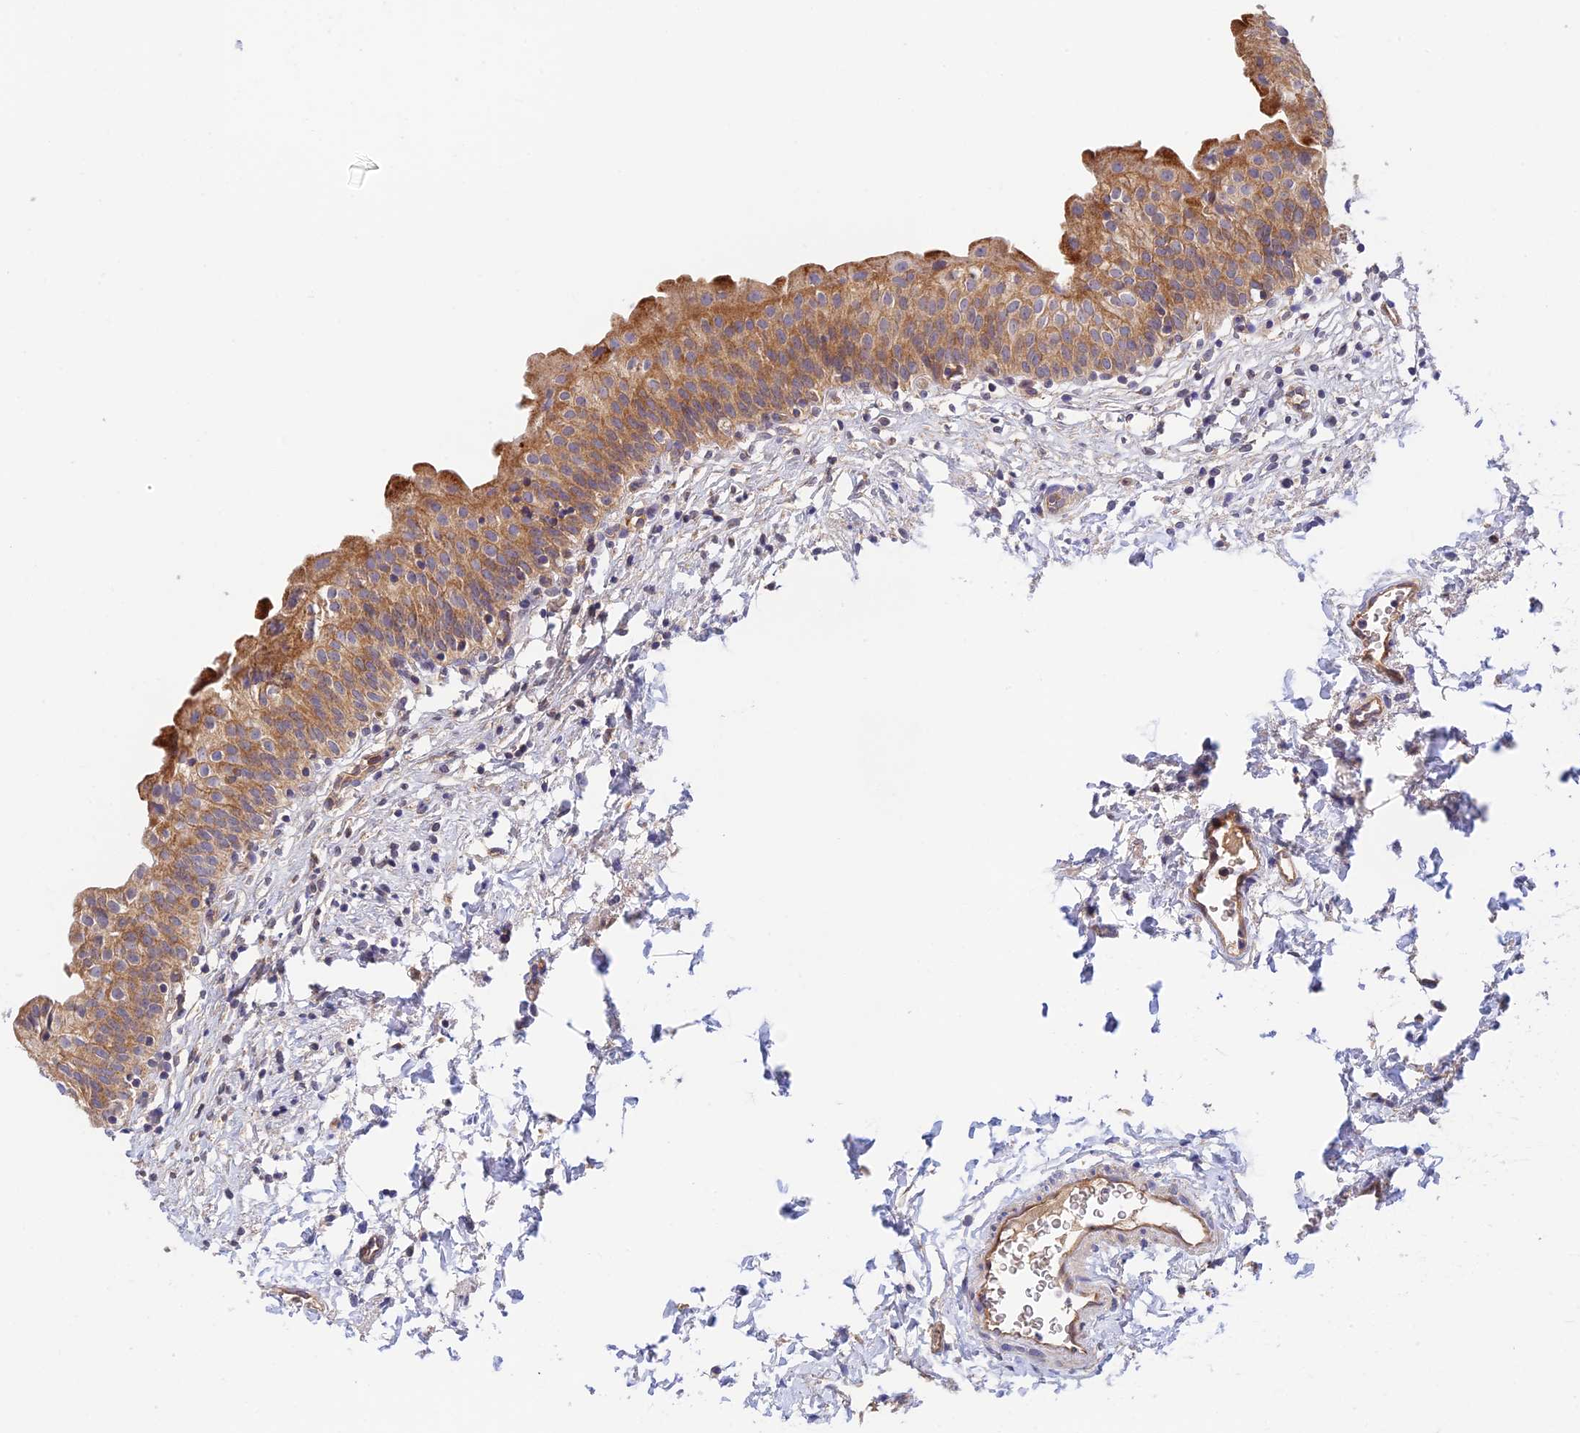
{"staining": {"intensity": "moderate", "quantity": ">75%", "location": "cytoplasmic/membranous"}, "tissue": "urinary bladder", "cell_type": "Urothelial cells", "image_type": "normal", "snomed": [{"axis": "morphology", "description": "Normal tissue, NOS"}, {"axis": "topography", "description": "Urinary bladder"}], "caption": "Human urinary bladder stained for a protein (brown) displays moderate cytoplasmic/membranous positive staining in about >75% of urothelial cells.", "gene": "RANBP6", "patient": {"sex": "male", "age": 55}}